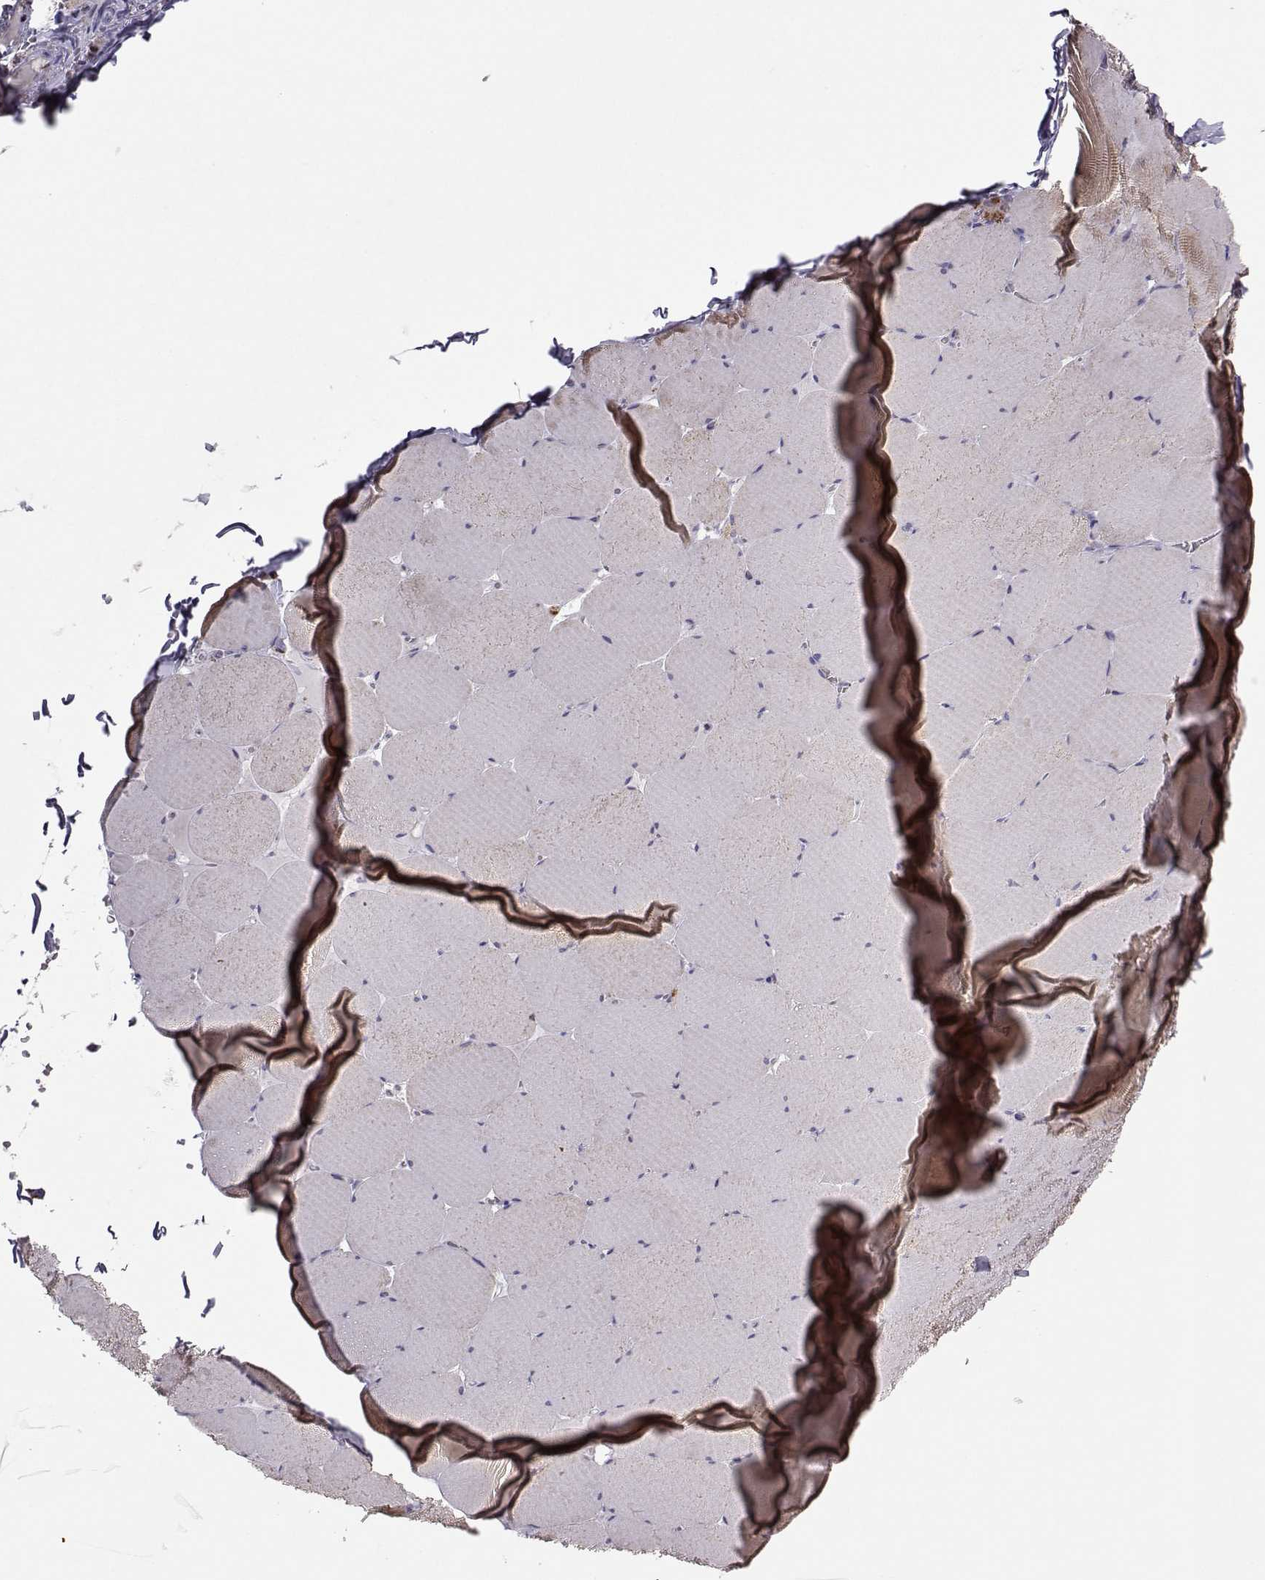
{"staining": {"intensity": "weak", "quantity": "25%-75%", "location": "cytoplasmic/membranous"}, "tissue": "skeletal muscle", "cell_type": "Myocytes", "image_type": "normal", "snomed": [{"axis": "morphology", "description": "Normal tissue, NOS"}, {"axis": "morphology", "description": "Malignant melanoma, Metastatic site"}, {"axis": "topography", "description": "Skeletal muscle"}], "caption": "This image exhibits immunohistochemistry (IHC) staining of normal skeletal muscle, with low weak cytoplasmic/membranous staining in approximately 25%-75% of myocytes.", "gene": "NECAB3", "patient": {"sex": "male", "age": 50}}